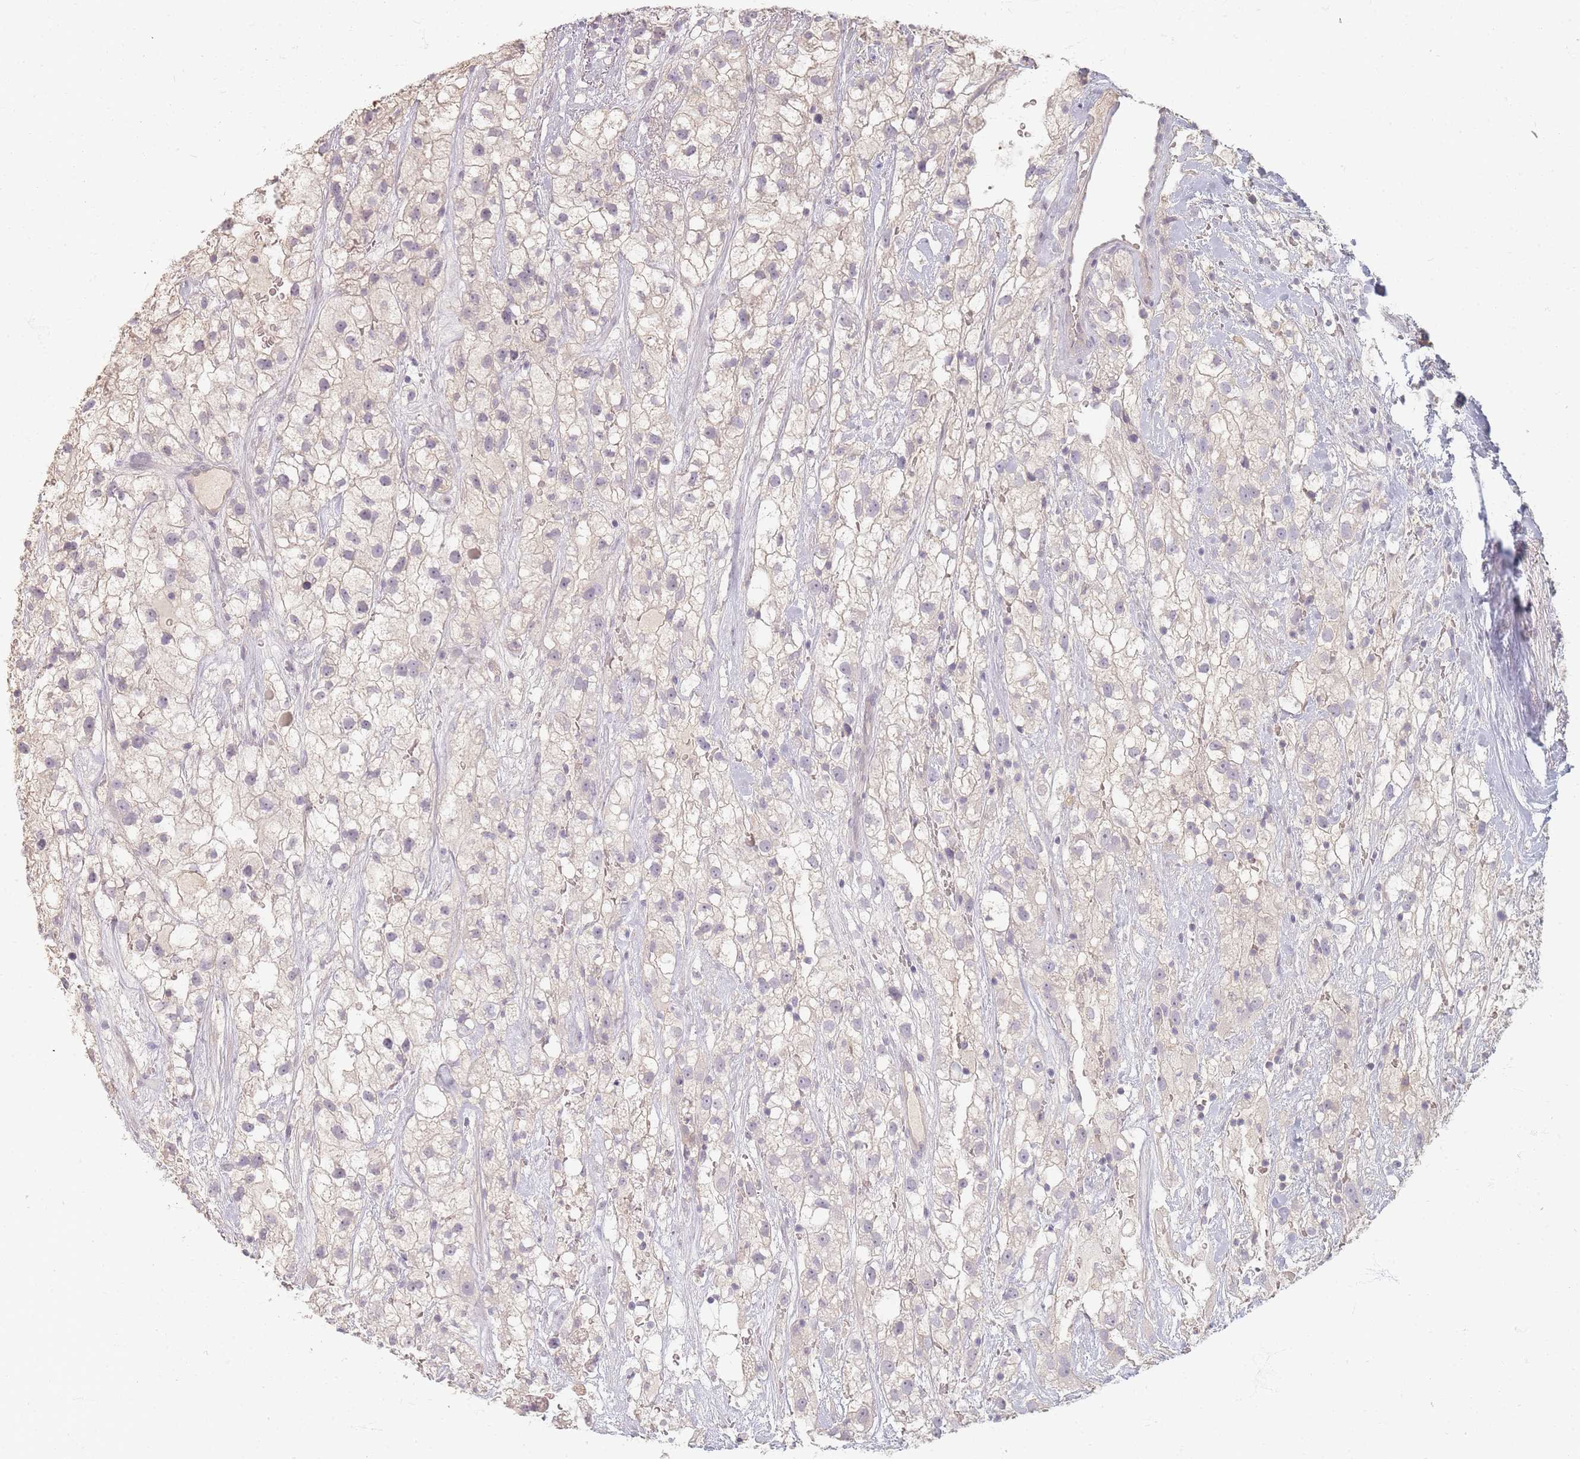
{"staining": {"intensity": "negative", "quantity": "none", "location": "none"}, "tissue": "renal cancer", "cell_type": "Tumor cells", "image_type": "cancer", "snomed": [{"axis": "morphology", "description": "Adenocarcinoma, NOS"}, {"axis": "topography", "description": "Kidney"}], "caption": "Immunohistochemical staining of adenocarcinoma (renal) demonstrates no significant staining in tumor cells.", "gene": "RFTN1", "patient": {"sex": "male", "age": 59}}